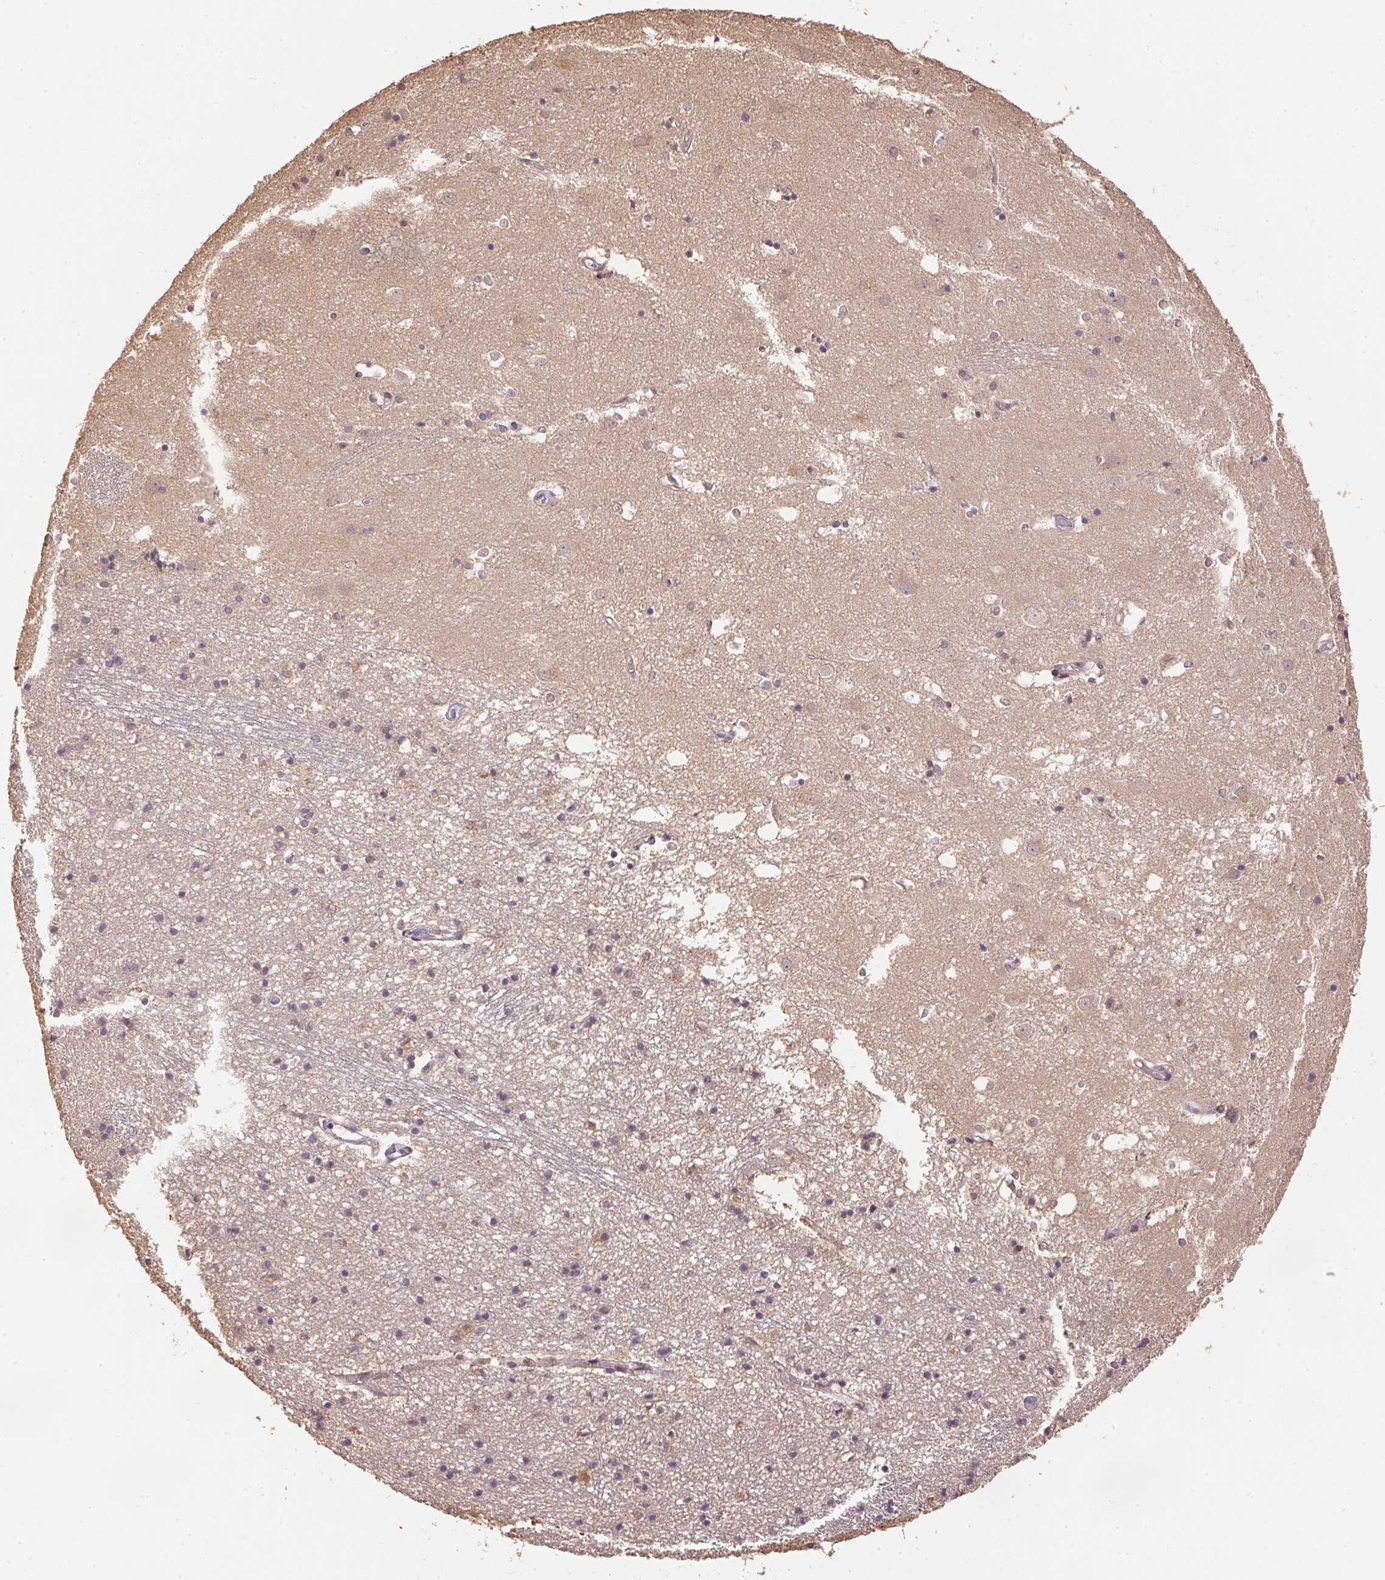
{"staining": {"intensity": "negative", "quantity": "none", "location": "none"}, "tissue": "caudate", "cell_type": "Glial cells", "image_type": "normal", "snomed": [{"axis": "morphology", "description": "Normal tissue, NOS"}, {"axis": "topography", "description": "Lateral ventricle wall"}], "caption": "This is an immunohistochemistry (IHC) micrograph of benign human caudate. There is no staining in glial cells.", "gene": "TPI1", "patient": {"sex": "male", "age": 54}}